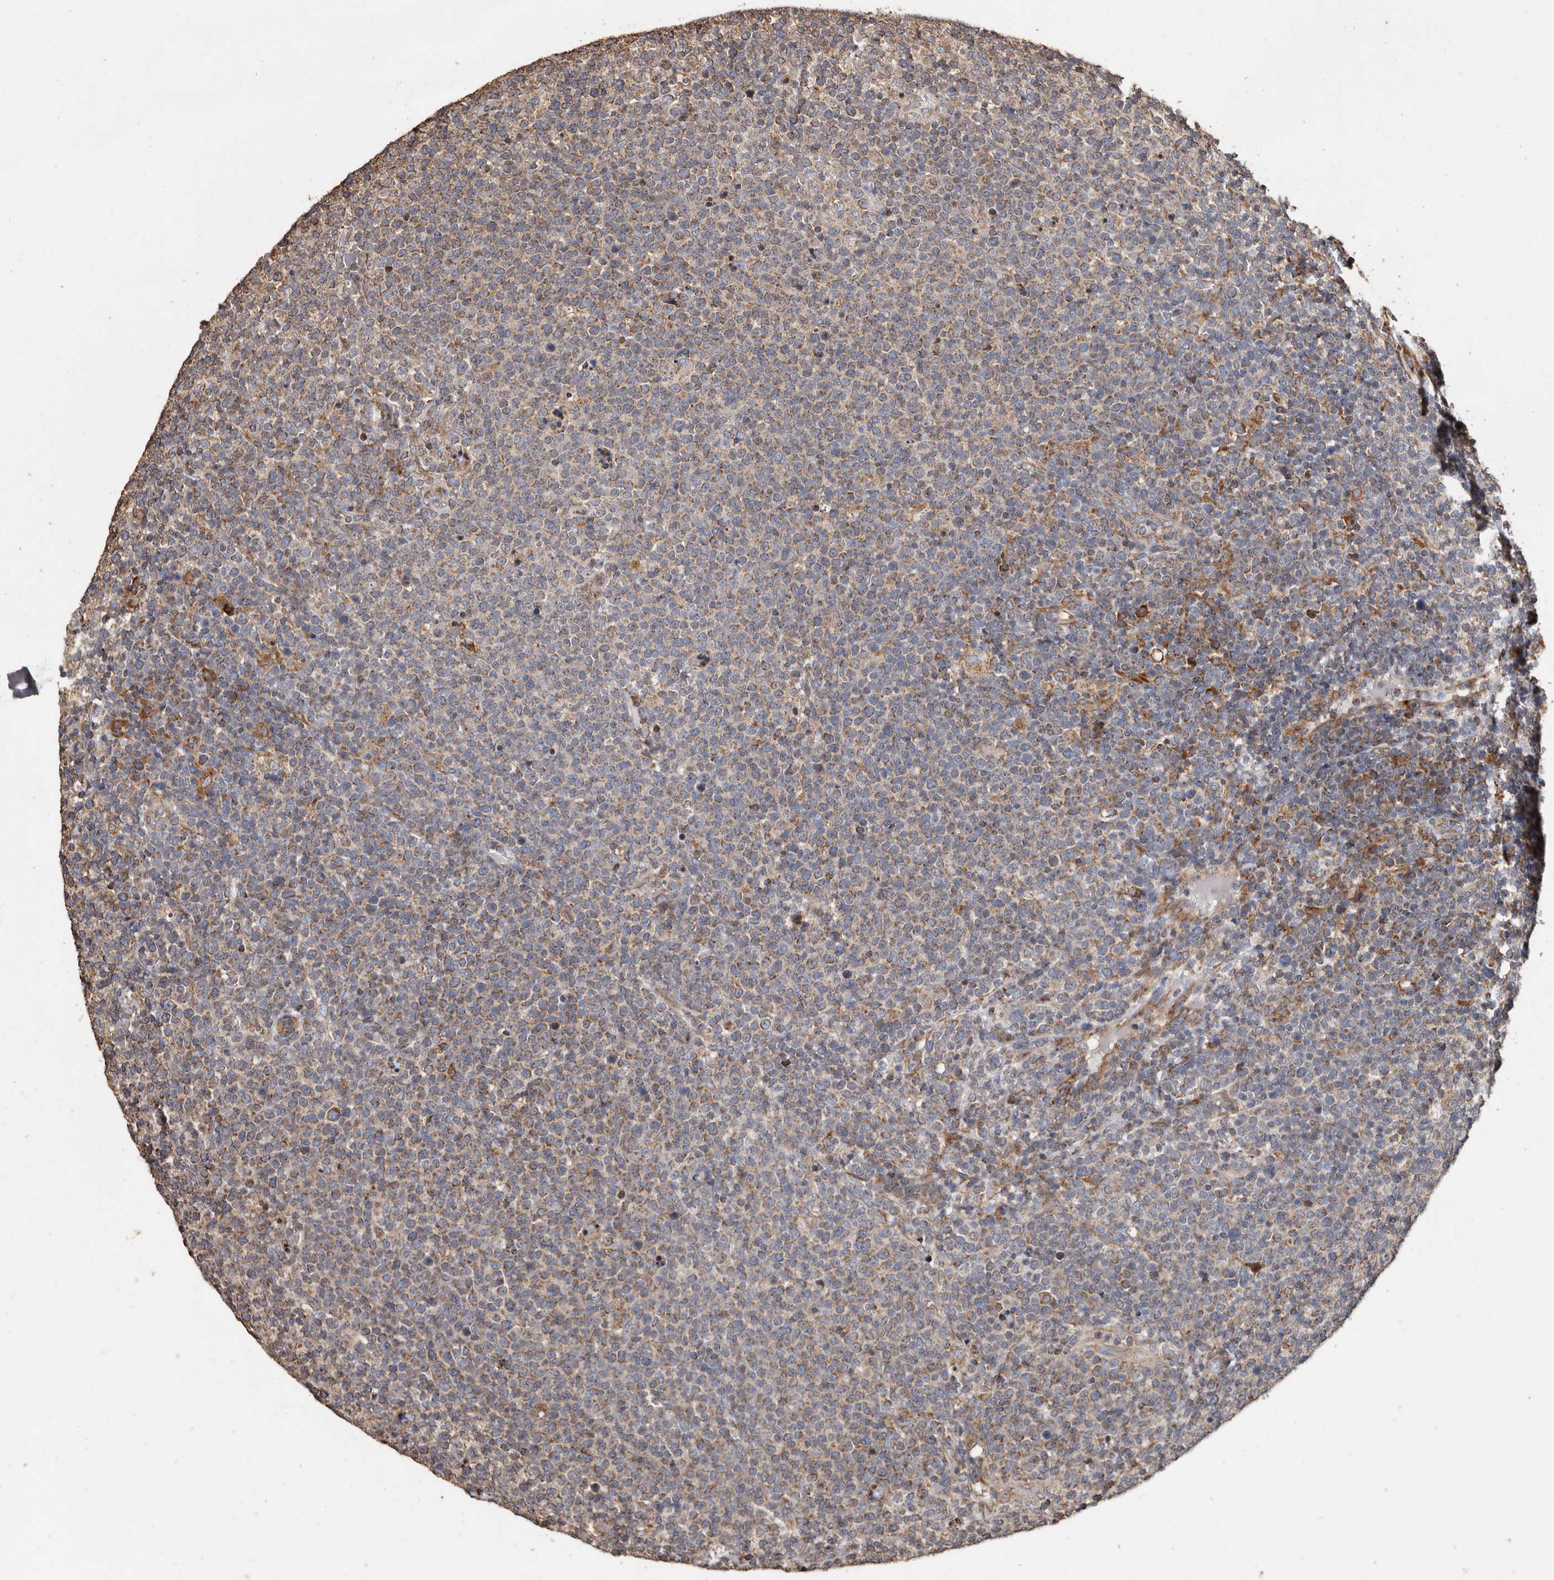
{"staining": {"intensity": "moderate", "quantity": "25%-75%", "location": "cytoplasmic/membranous"}, "tissue": "lymphoma", "cell_type": "Tumor cells", "image_type": "cancer", "snomed": [{"axis": "morphology", "description": "Malignant lymphoma, non-Hodgkin's type, High grade"}, {"axis": "topography", "description": "Lymph node"}], "caption": "Approximately 25%-75% of tumor cells in human malignant lymphoma, non-Hodgkin's type (high-grade) show moderate cytoplasmic/membranous protein expression as visualized by brown immunohistochemical staining.", "gene": "OSGIN2", "patient": {"sex": "male", "age": 61}}